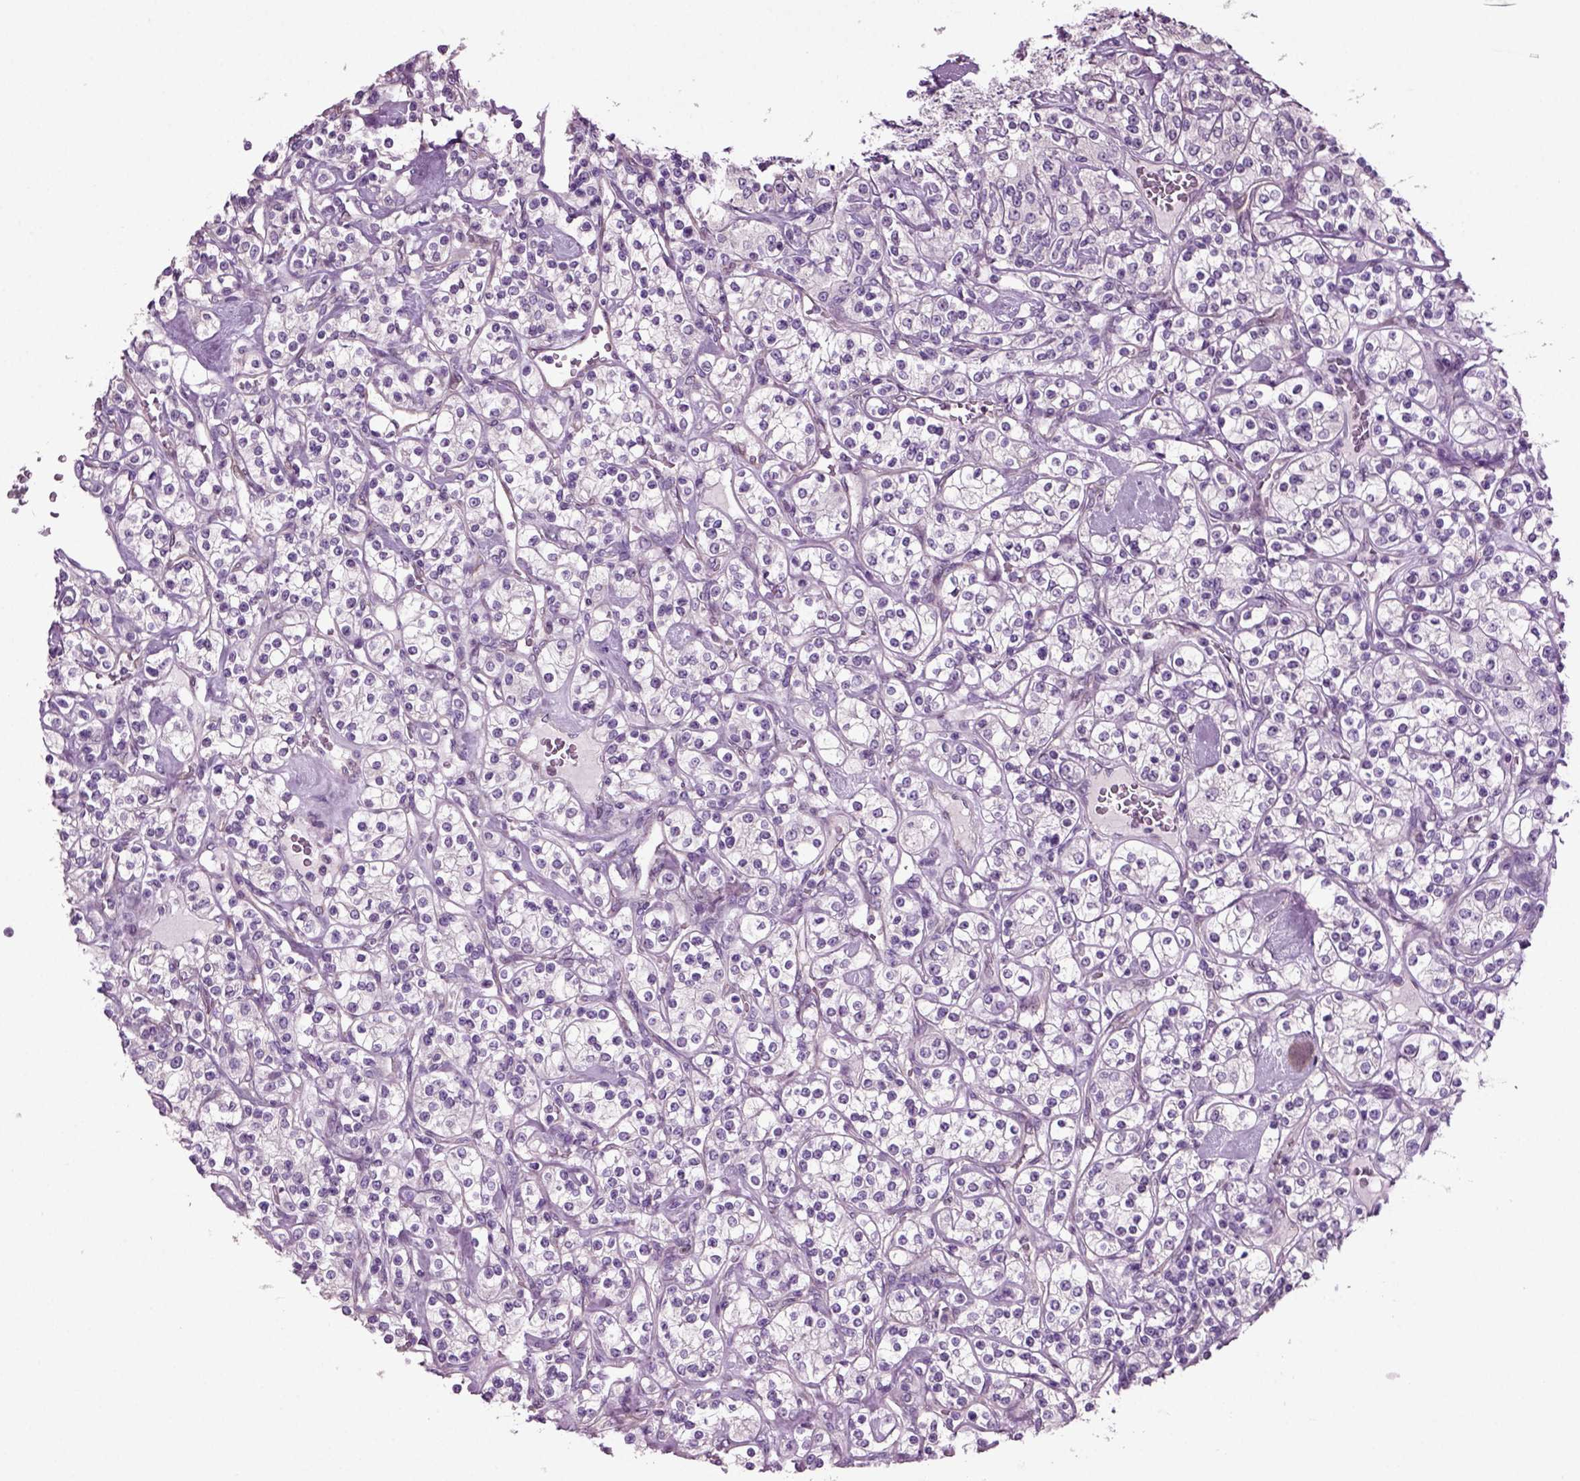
{"staining": {"intensity": "negative", "quantity": "none", "location": "none"}, "tissue": "renal cancer", "cell_type": "Tumor cells", "image_type": "cancer", "snomed": [{"axis": "morphology", "description": "Adenocarcinoma, NOS"}, {"axis": "topography", "description": "Kidney"}], "caption": "DAB (3,3'-diaminobenzidine) immunohistochemical staining of human renal cancer (adenocarcinoma) demonstrates no significant positivity in tumor cells. Nuclei are stained in blue.", "gene": "ARID3A", "patient": {"sex": "male", "age": 77}}